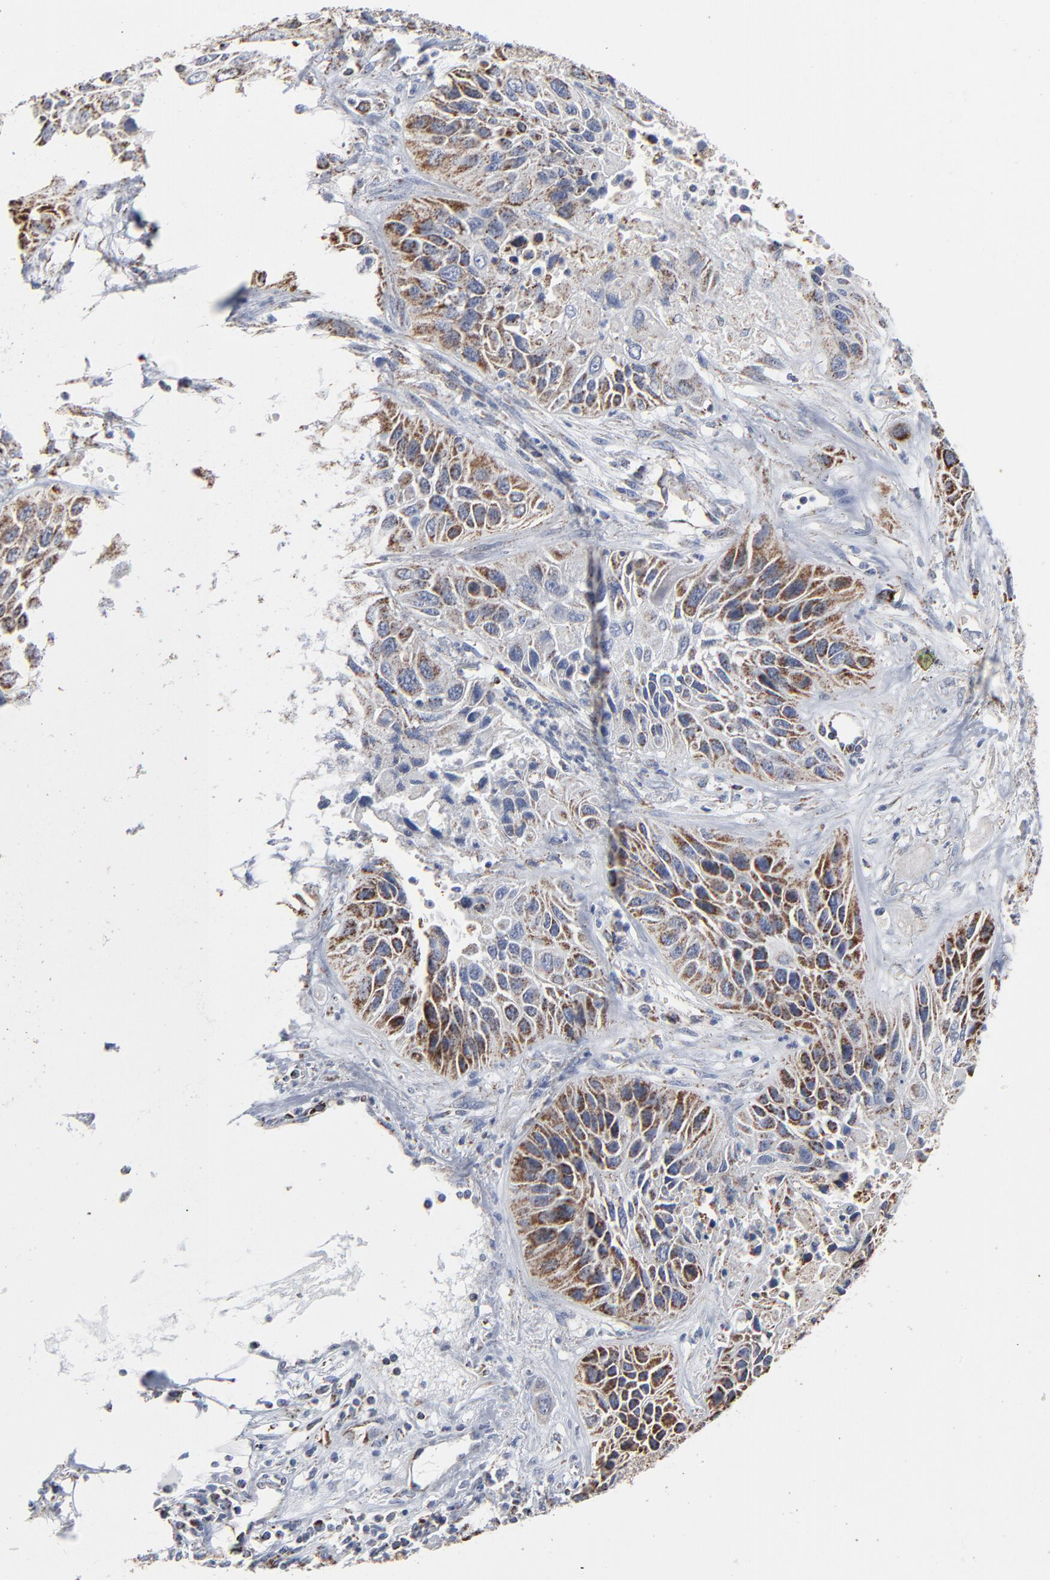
{"staining": {"intensity": "strong", "quantity": "25%-75%", "location": "cytoplasmic/membranous"}, "tissue": "lung cancer", "cell_type": "Tumor cells", "image_type": "cancer", "snomed": [{"axis": "morphology", "description": "Squamous cell carcinoma, NOS"}, {"axis": "topography", "description": "Lung"}], "caption": "Tumor cells exhibit strong cytoplasmic/membranous positivity in approximately 25%-75% of cells in lung cancer (squamous cell carcinoma). (brown staining indicates protein expression, while blue staining denotes nuclei).", "gene": "UQCRC1", "patient": {"sex": "female", "age": 76}}